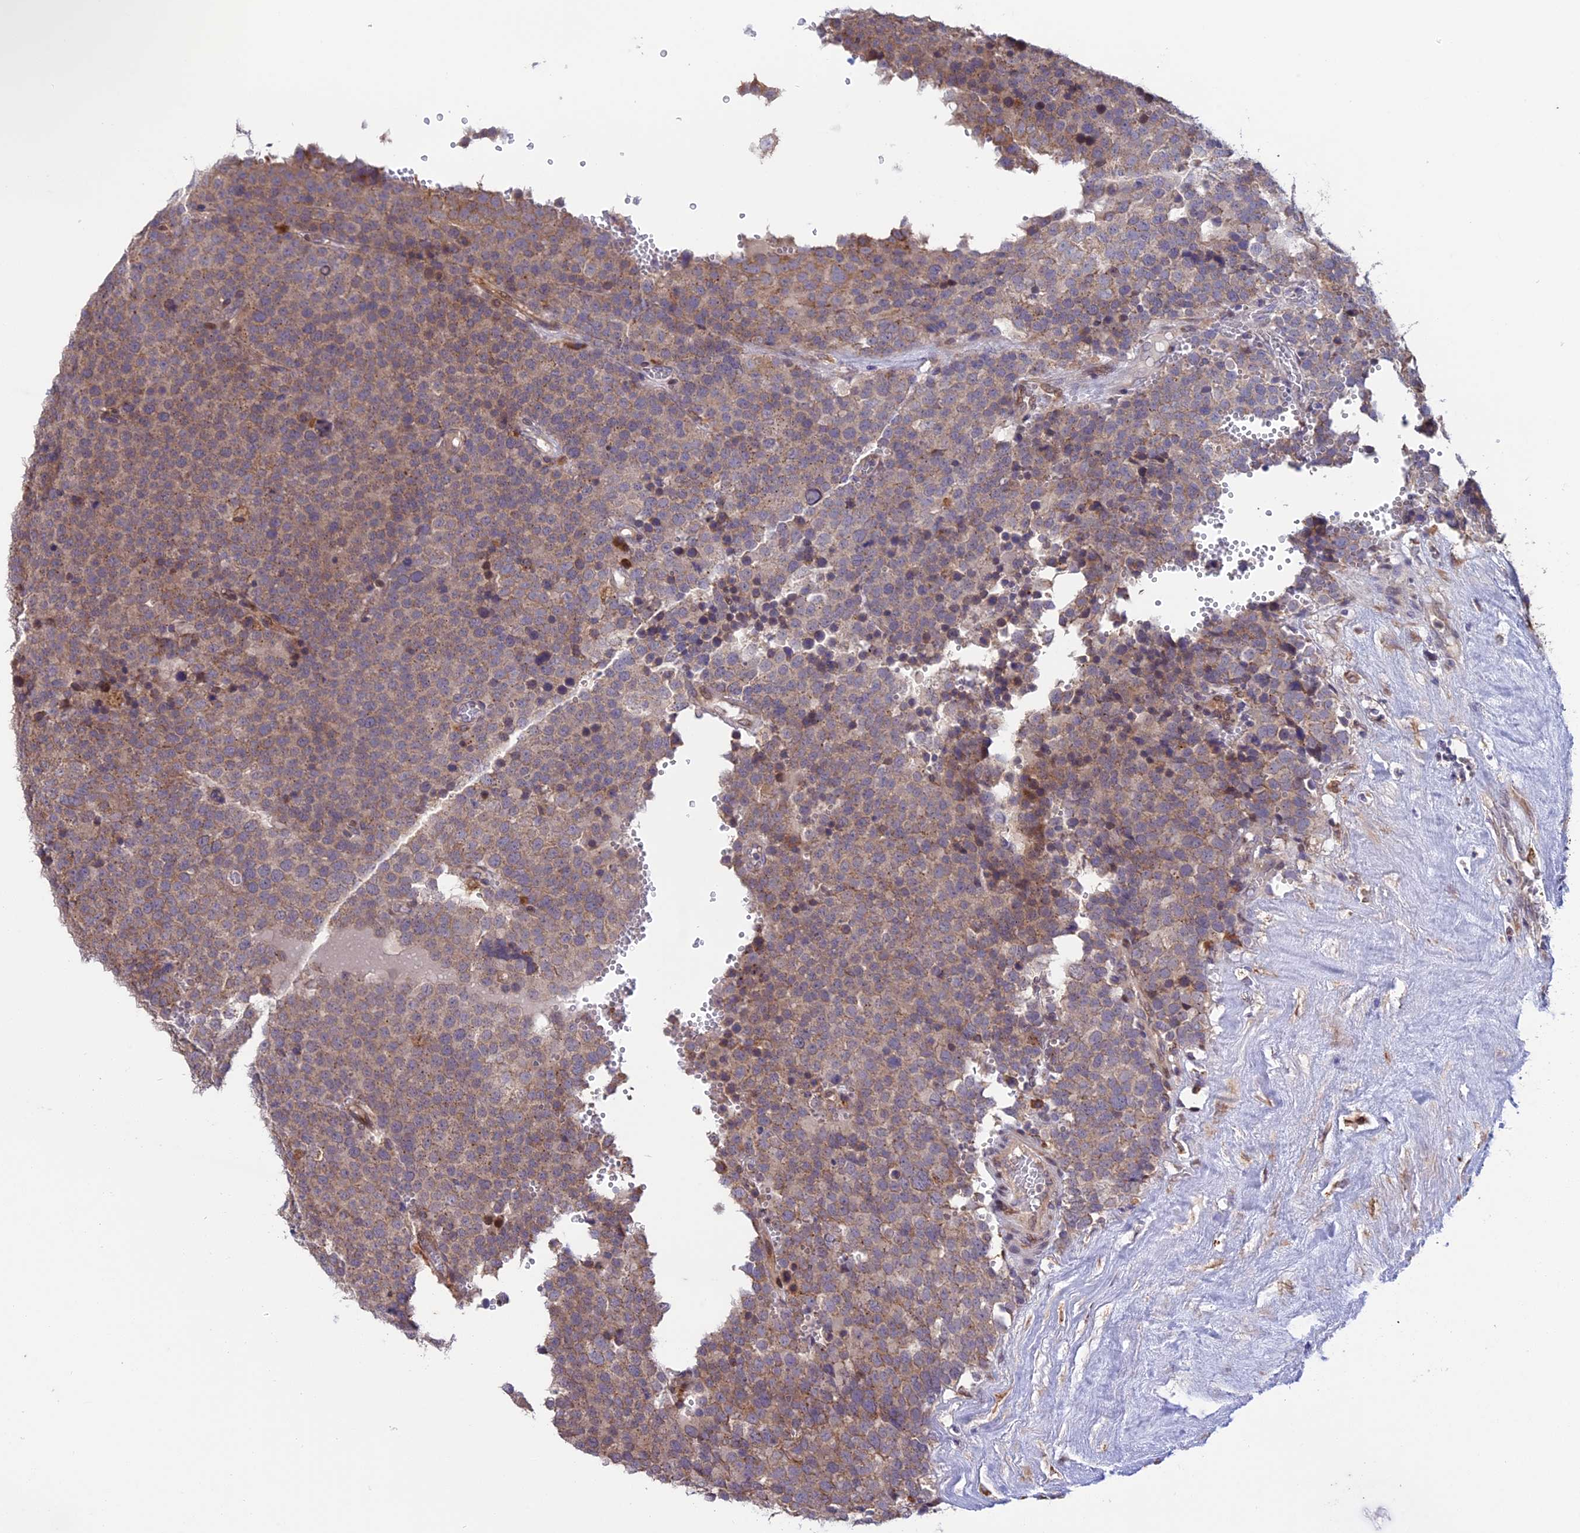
{"staining": {"intensity": "weak", "quantity": "25%-75%", "location": "cytoplasmic/membranous"}, "tissue": "testis cancer", "cell_type": "Tumor cells", "image_type": "cancer", "snomed": [{"axis": "morphology", "description": "Seminoma, NOS"}, {"axis": "topography", "description": "Testis"}], "caption": "Testis cancer (seminoma) stained with DAB immunohistochemistry exhibits low levels of weak cytoplasmic/membranous staining in approximately 25%-75% of tumor cells.", "gene": "DMRTA2", "patient": {"sex": "male", "age": 71}}